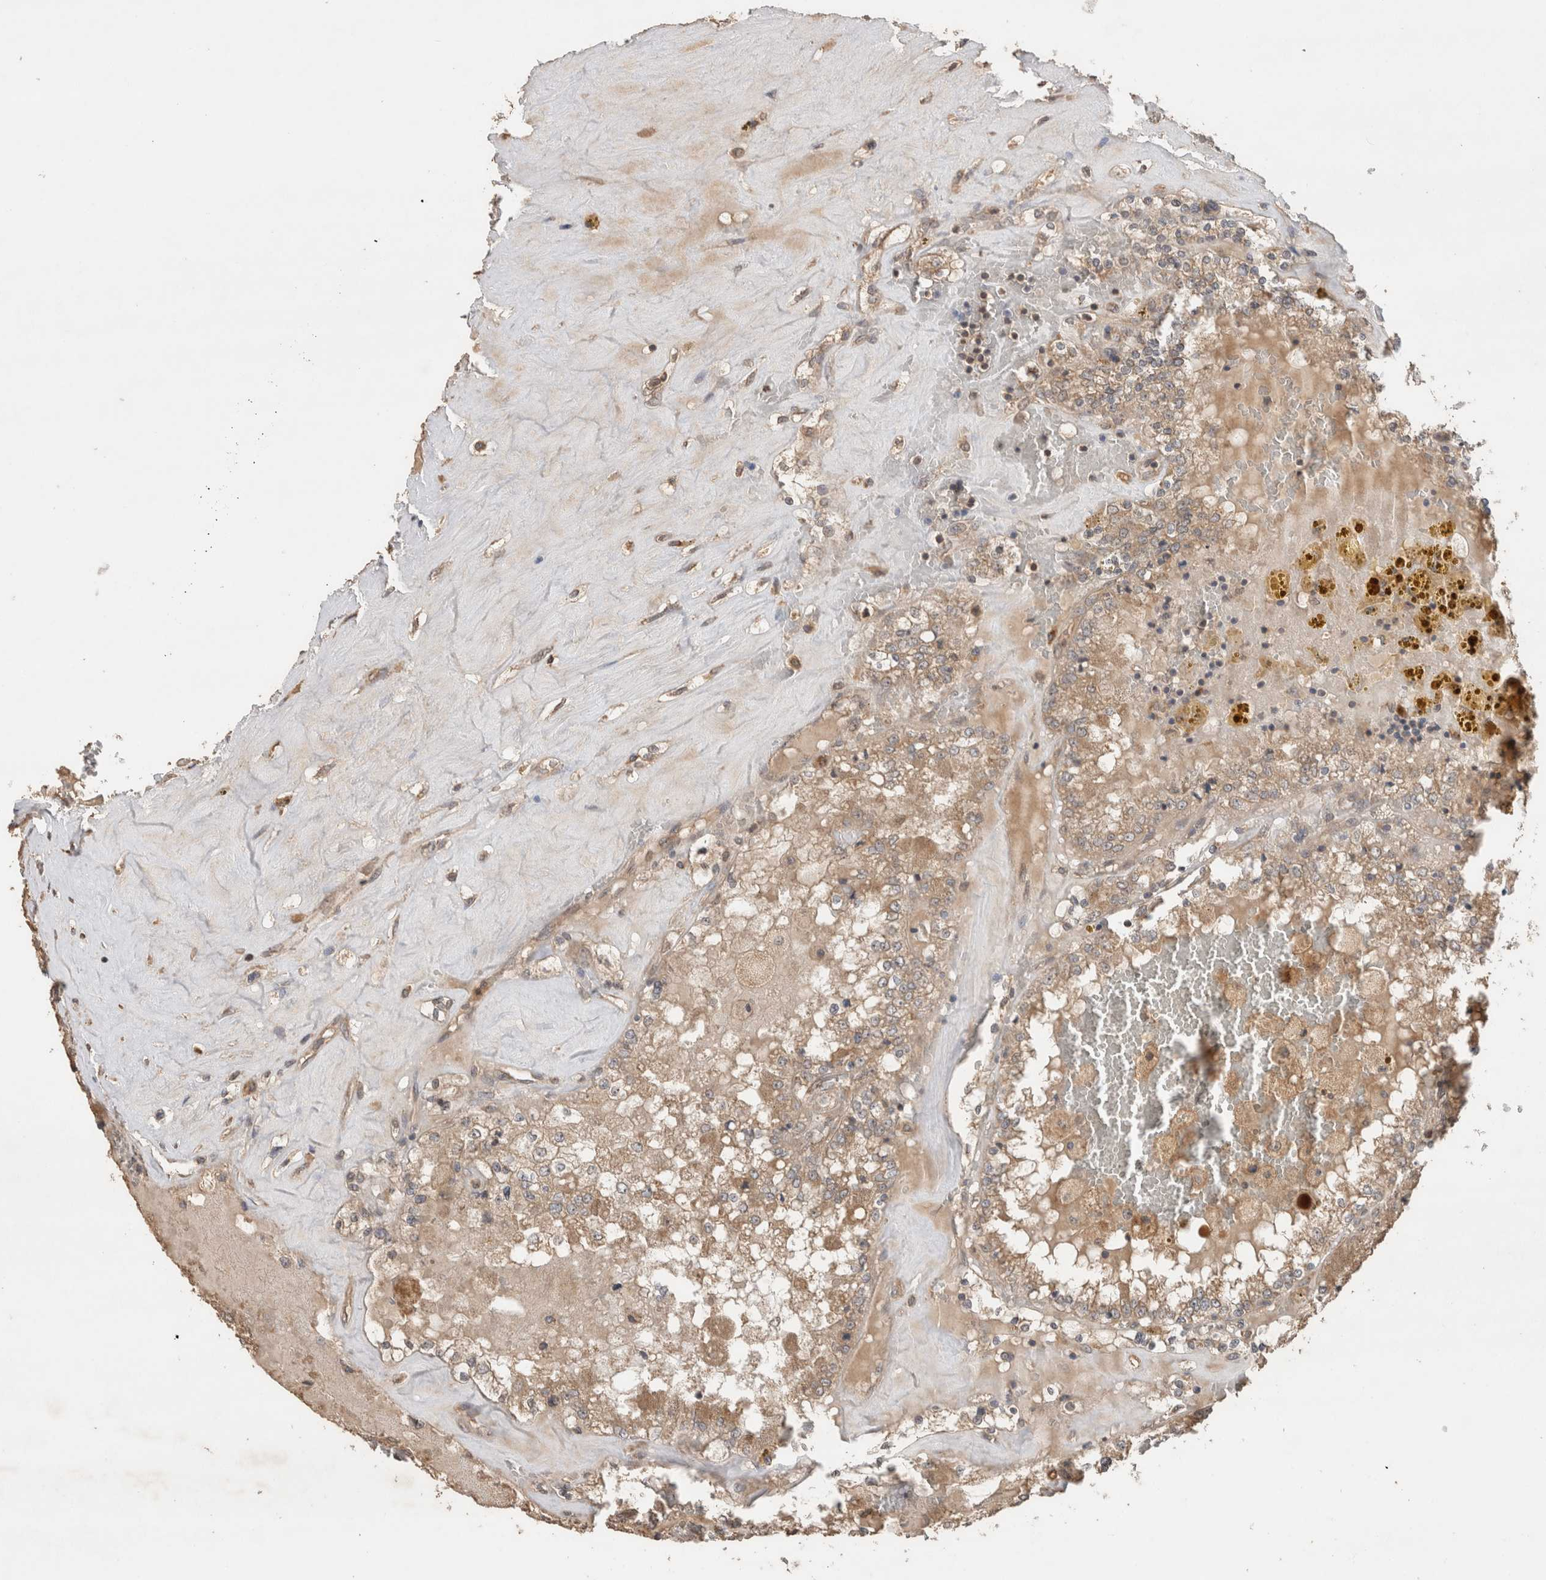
{"staining": {"intensity": "weak", "quantity": ">75%", "location": "cytoplasmic/membranous"}, "tissue": "renal cancer", "cell_type": "Tumor cells", "image_type": "cancer", "snomed": [{"axis": "morphology", "description": "Adenocarcinoma, NOS"}, {"axis": "topography", "description": "Kidney"}], "caption": "Immunohistochemistry (IHC) of human renal adenocarcinoma displays low levels of weak cytoplasmic/membranous staining in approximately >75% of tumor cells.", "gene": "OTUD7B", "patient": {"sex": "female", "age": 56}}